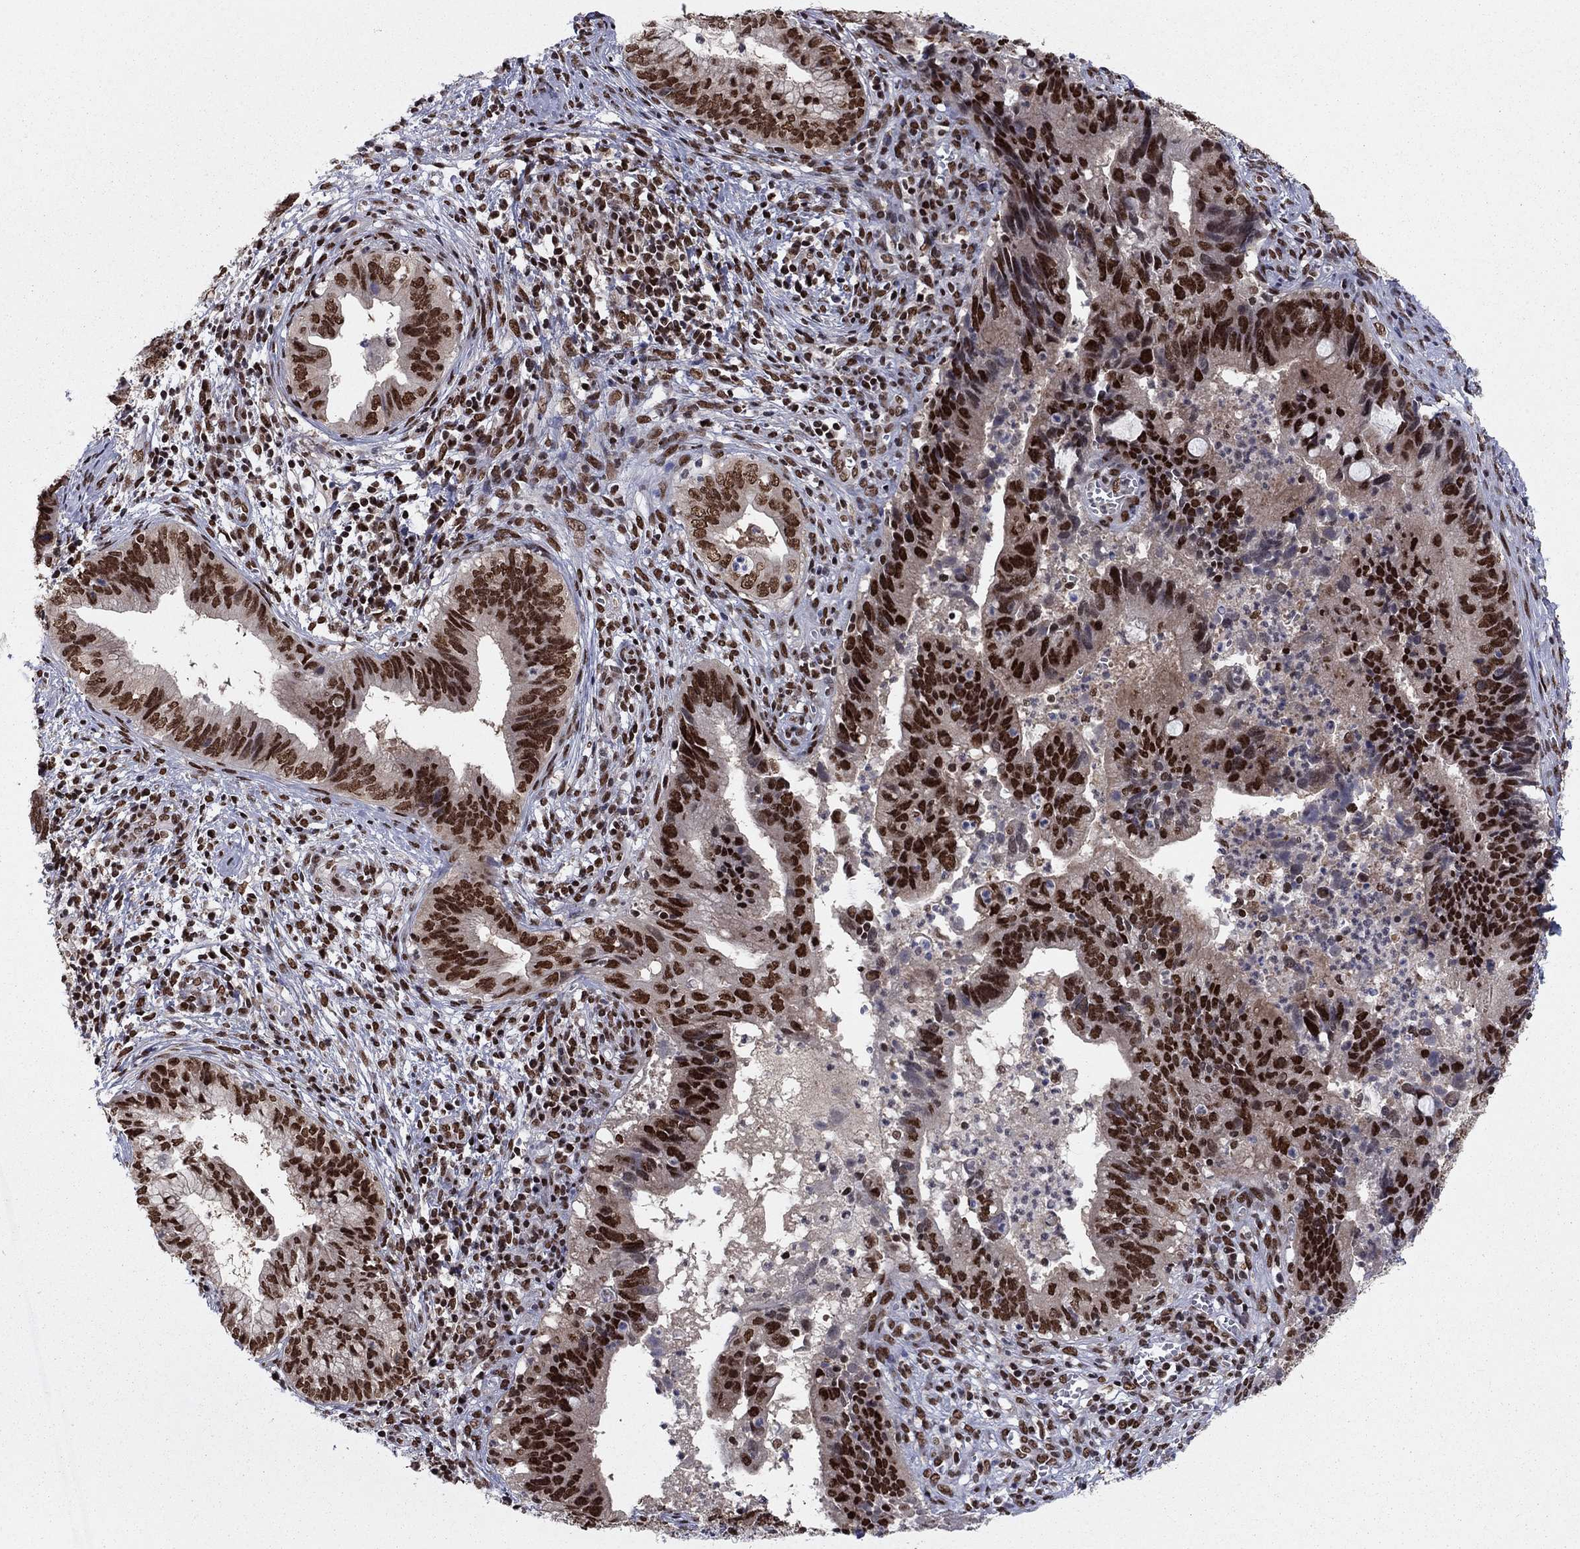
{"staining": {"intensity": "strong", "quantity": ">75%", "location": "nuclear"}, "tissue": "cervical cancer", "cell_type": "Tumor cells", "image_type": "cancer", "snomed": [{"axis": "morphology", "description": "Adenocarcinoma, NOS"}, {"axis": "topography", "description": "Cervix"}], "caption": "The image reveals a brown stain indicating the presence of a protein in the nuclear of tumor cells in cervical cancer (adenocarcinoma).", "gene": "USP54", "patient": {"sex": "female", "age": 42}}